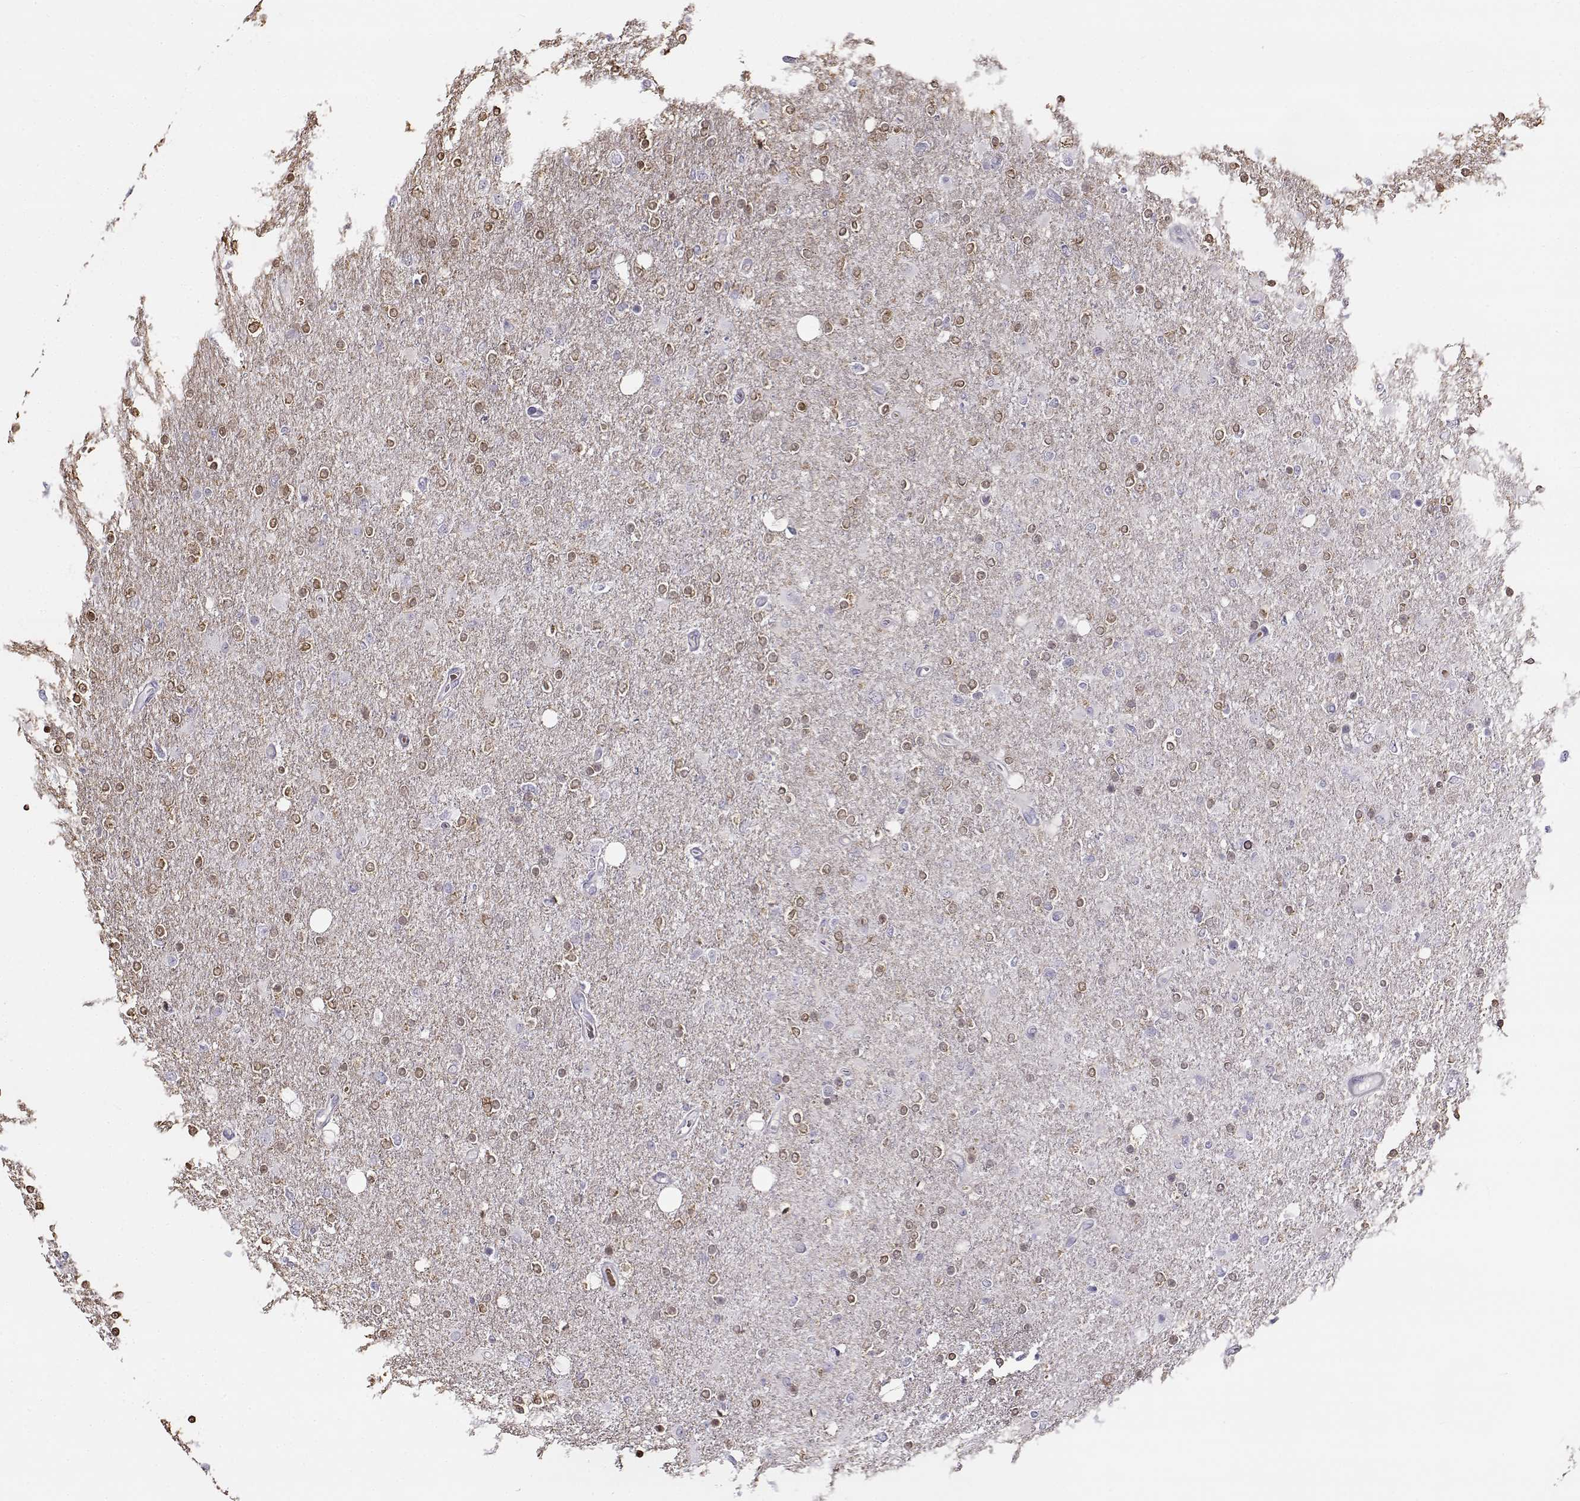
{"staining": {"intensity": "weak", "quantity": ">75%", "location": "cytoplasmic/membranous"}, "tissue": "glioma", "cell_type": "Tumor cells", "image_type": "cancer", "snomed": [{"axis": "morphology", "description": "Glioma, malignant, High grade"}, {"axis": "topography", "description": "Cerebral cortex"}], "caption": "Malignant glioma (high-grade) stained with IHC exhibits weak cytoplasmic/membranous staining in approximately >75% of tumor cells.", "gene": "UCP3", "patient": {"sex": "male", "age": 70}}